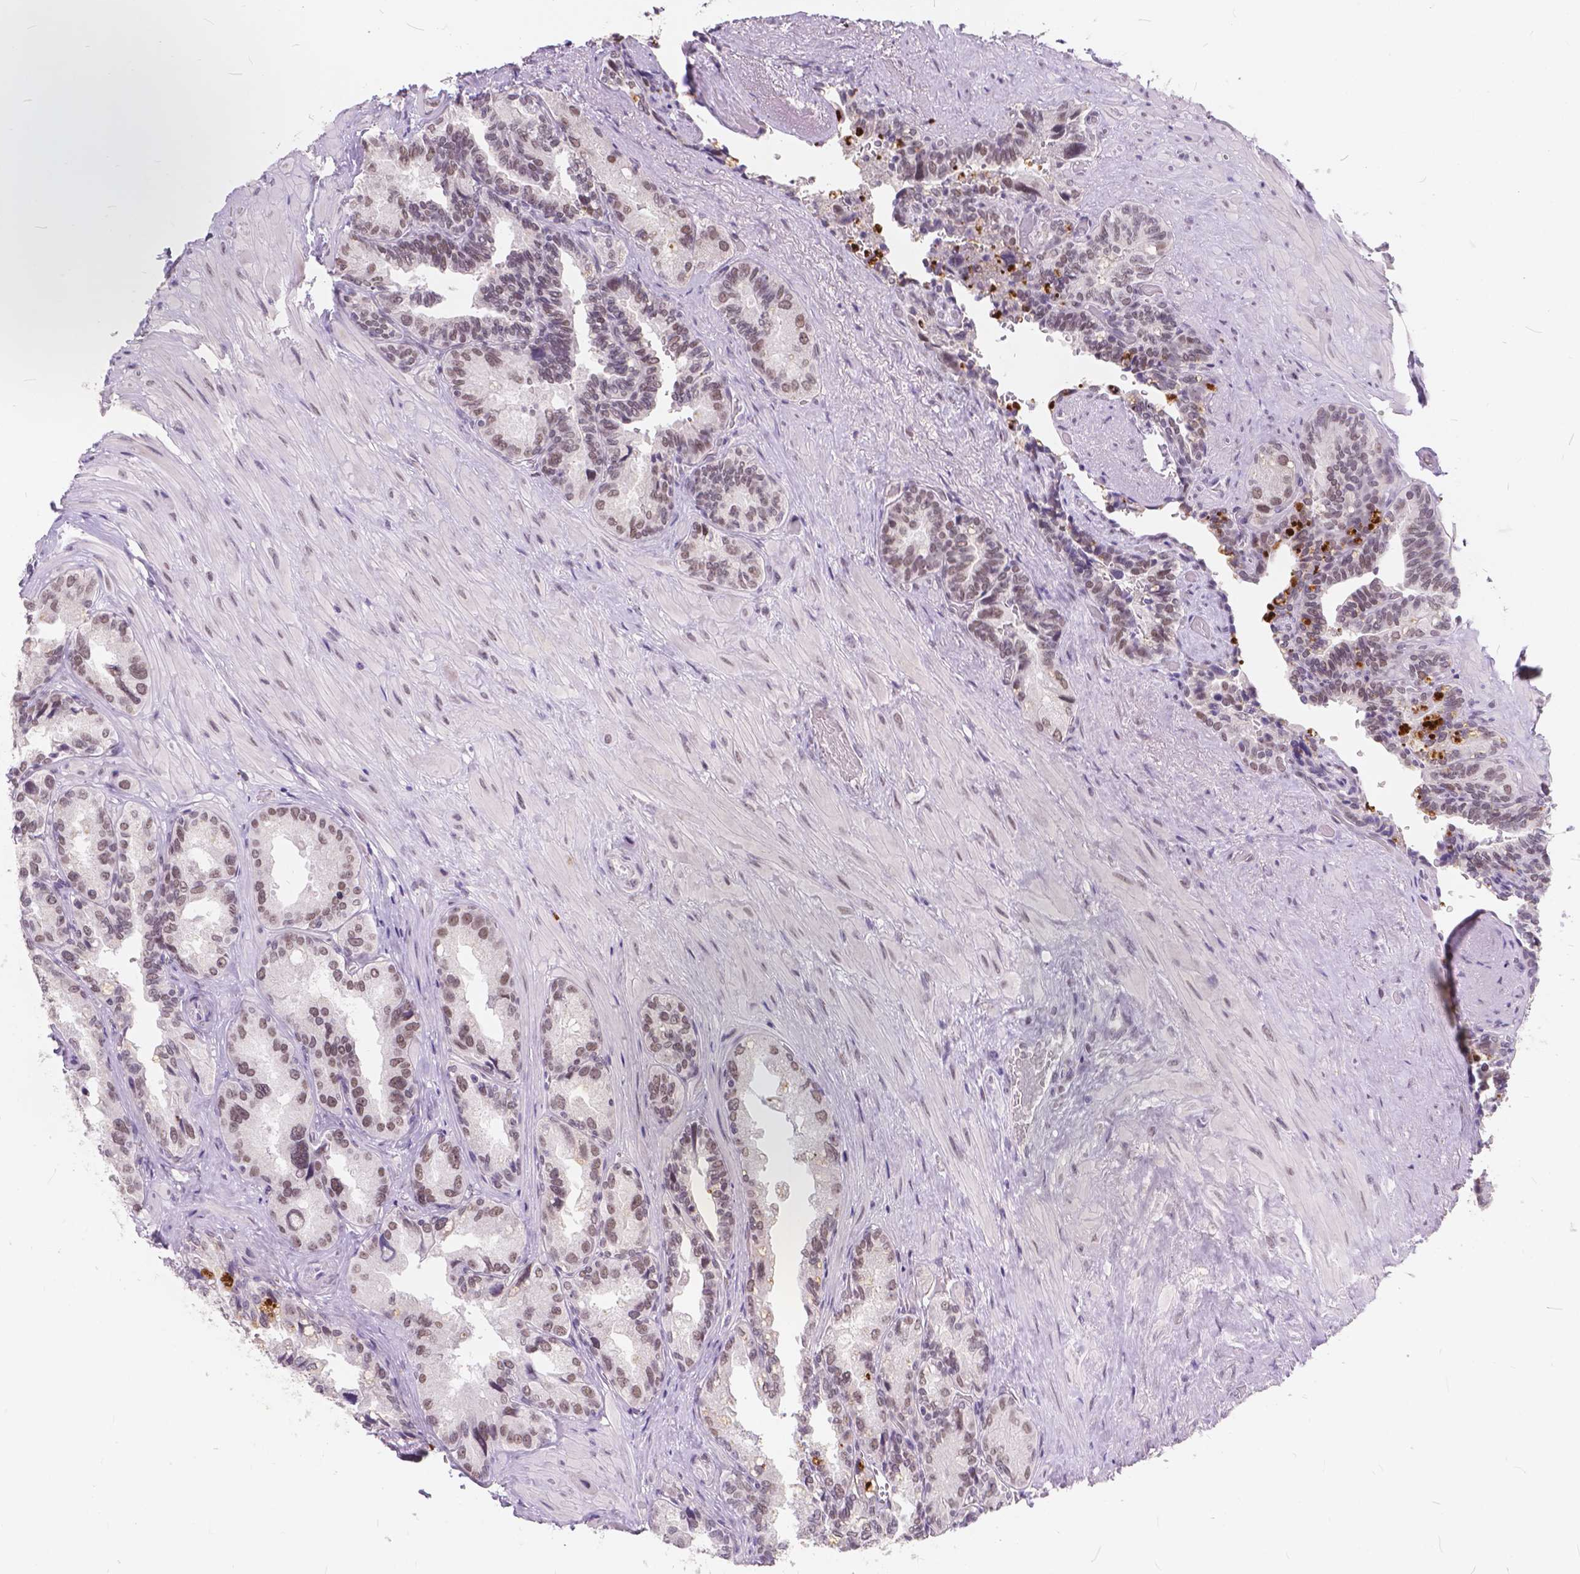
{"staining": {"intensity": "weak", "quantity": ">75%", "location": "nuclear"}, "tissue": "seminal vesicle", "cell_type": "Glandular cells", "image_type": "normal", "snomed": [{"axis": "morphology", "description": "Normal tissue, NOS"}, {"axis": "topography", "description": "Seminal veicle"}], "caption": "Immunohistochemistry (IHC) photomicrograph of unremarkable seminal vesicle stained for a protein (brown), which reveals low levels of weak nuclear staining in about >75% of glandular cells.", "gene": "FAM53A", "patient": {"sex": "male", "age": 69}}